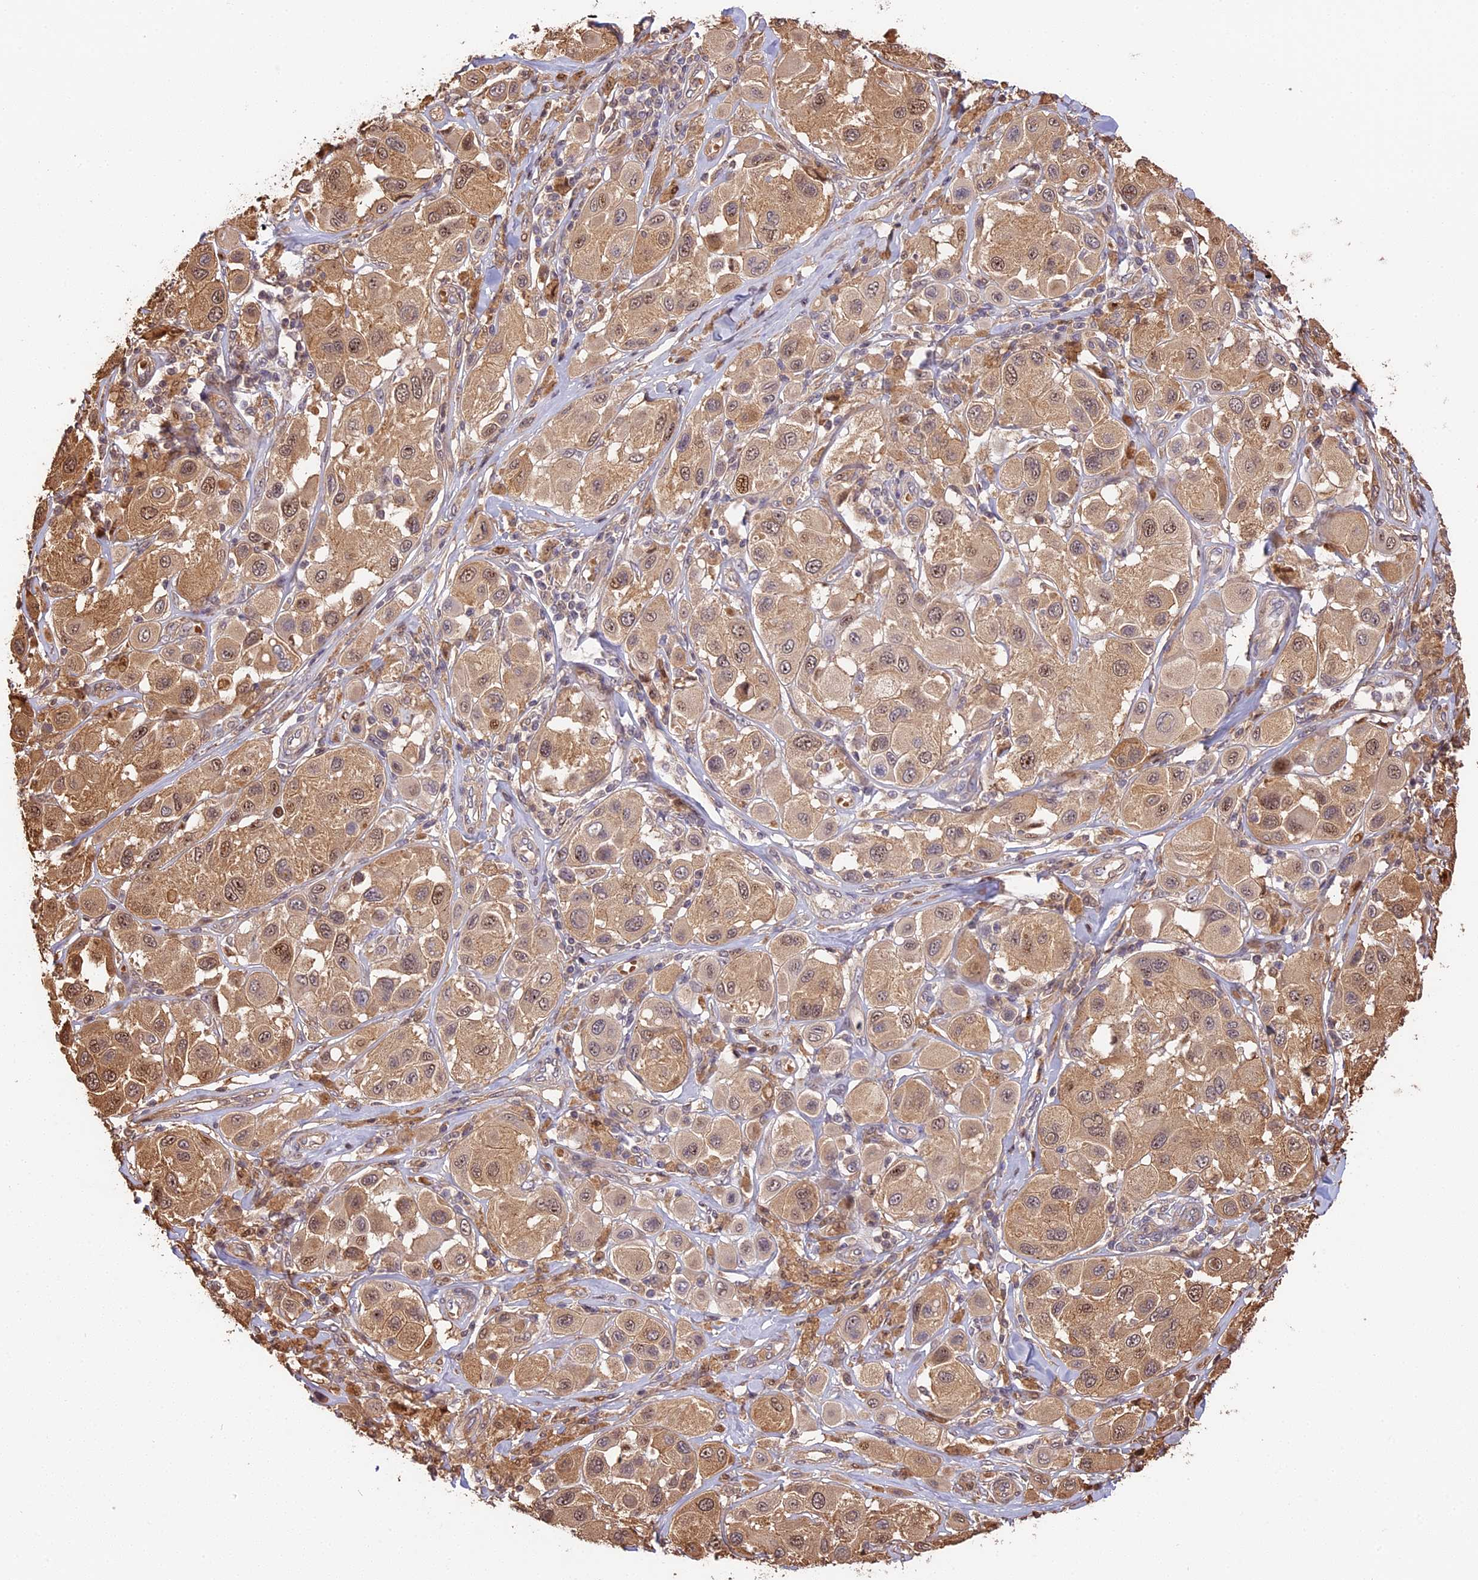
{"staining": {"intensity": "moderate", "quantity": ">75%", "location": "cytoplasmic/membranous,nuclear"}, "tissue": "melanoma", "cell_type": "Tumor cells", "image_type": "cancer", "snomed": [{"axis": "morphology", "description": "Malignant melanoma, Metastatic site"}, {"axis": "topography", "description": "Skin"}], "caption": "About >75% of tumor cells in melanoma reveal moderate cytoplasmic/membranous and nuclear protein positivity as visualized by brown immunohistochemical staining.", "gene": "PPP1R37", "patient": {"sex": "male", "age": 41}}